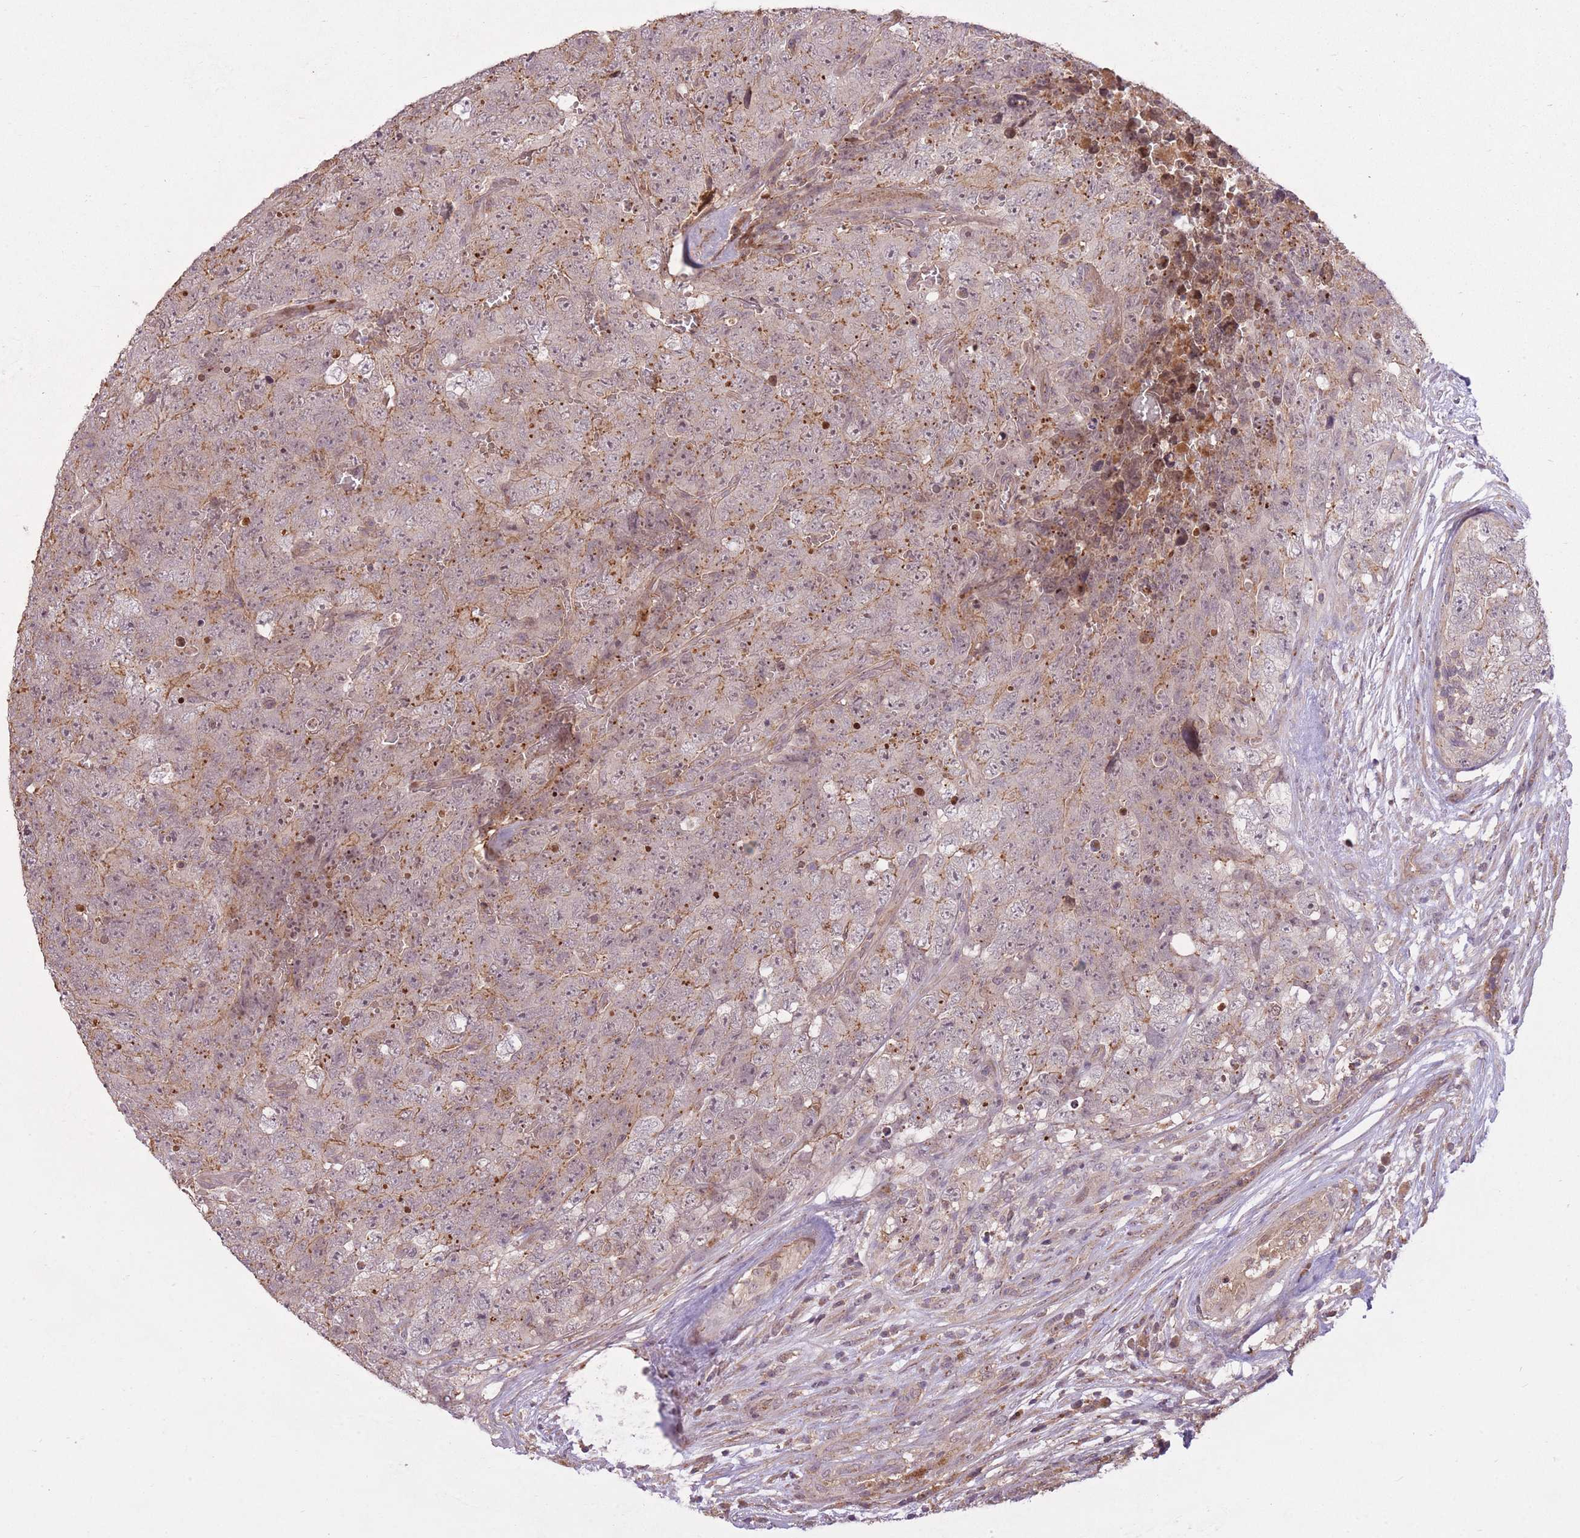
{"staining": {"intensity": "weak", "quantity": "25%-75%", "location": "cytoplasmic/membranous,nuclear"}, "tissue": "testis cancer", "cell_type": "Tumor cells", "image_type": "cancer", "snomed": [{"axis": "morphology", "description": "Seminoma, NOS"}, {"axis": "morphology", "description": "Teratoma, malignant, NOS"}, {"axis": "topography", "description": "Testis"}], "caption": "A high-resolution photomicrograph shows IHC staining of seminoma (testis), which exhibits weak cytoplasmic/membranous and nuclear staining in about 25%-75% of tumor cells. (Brightfield microscopy of DAB IHC at high magnification).", "gene": "POLR3F", "patient": {"sex": "male", "age": 34}}